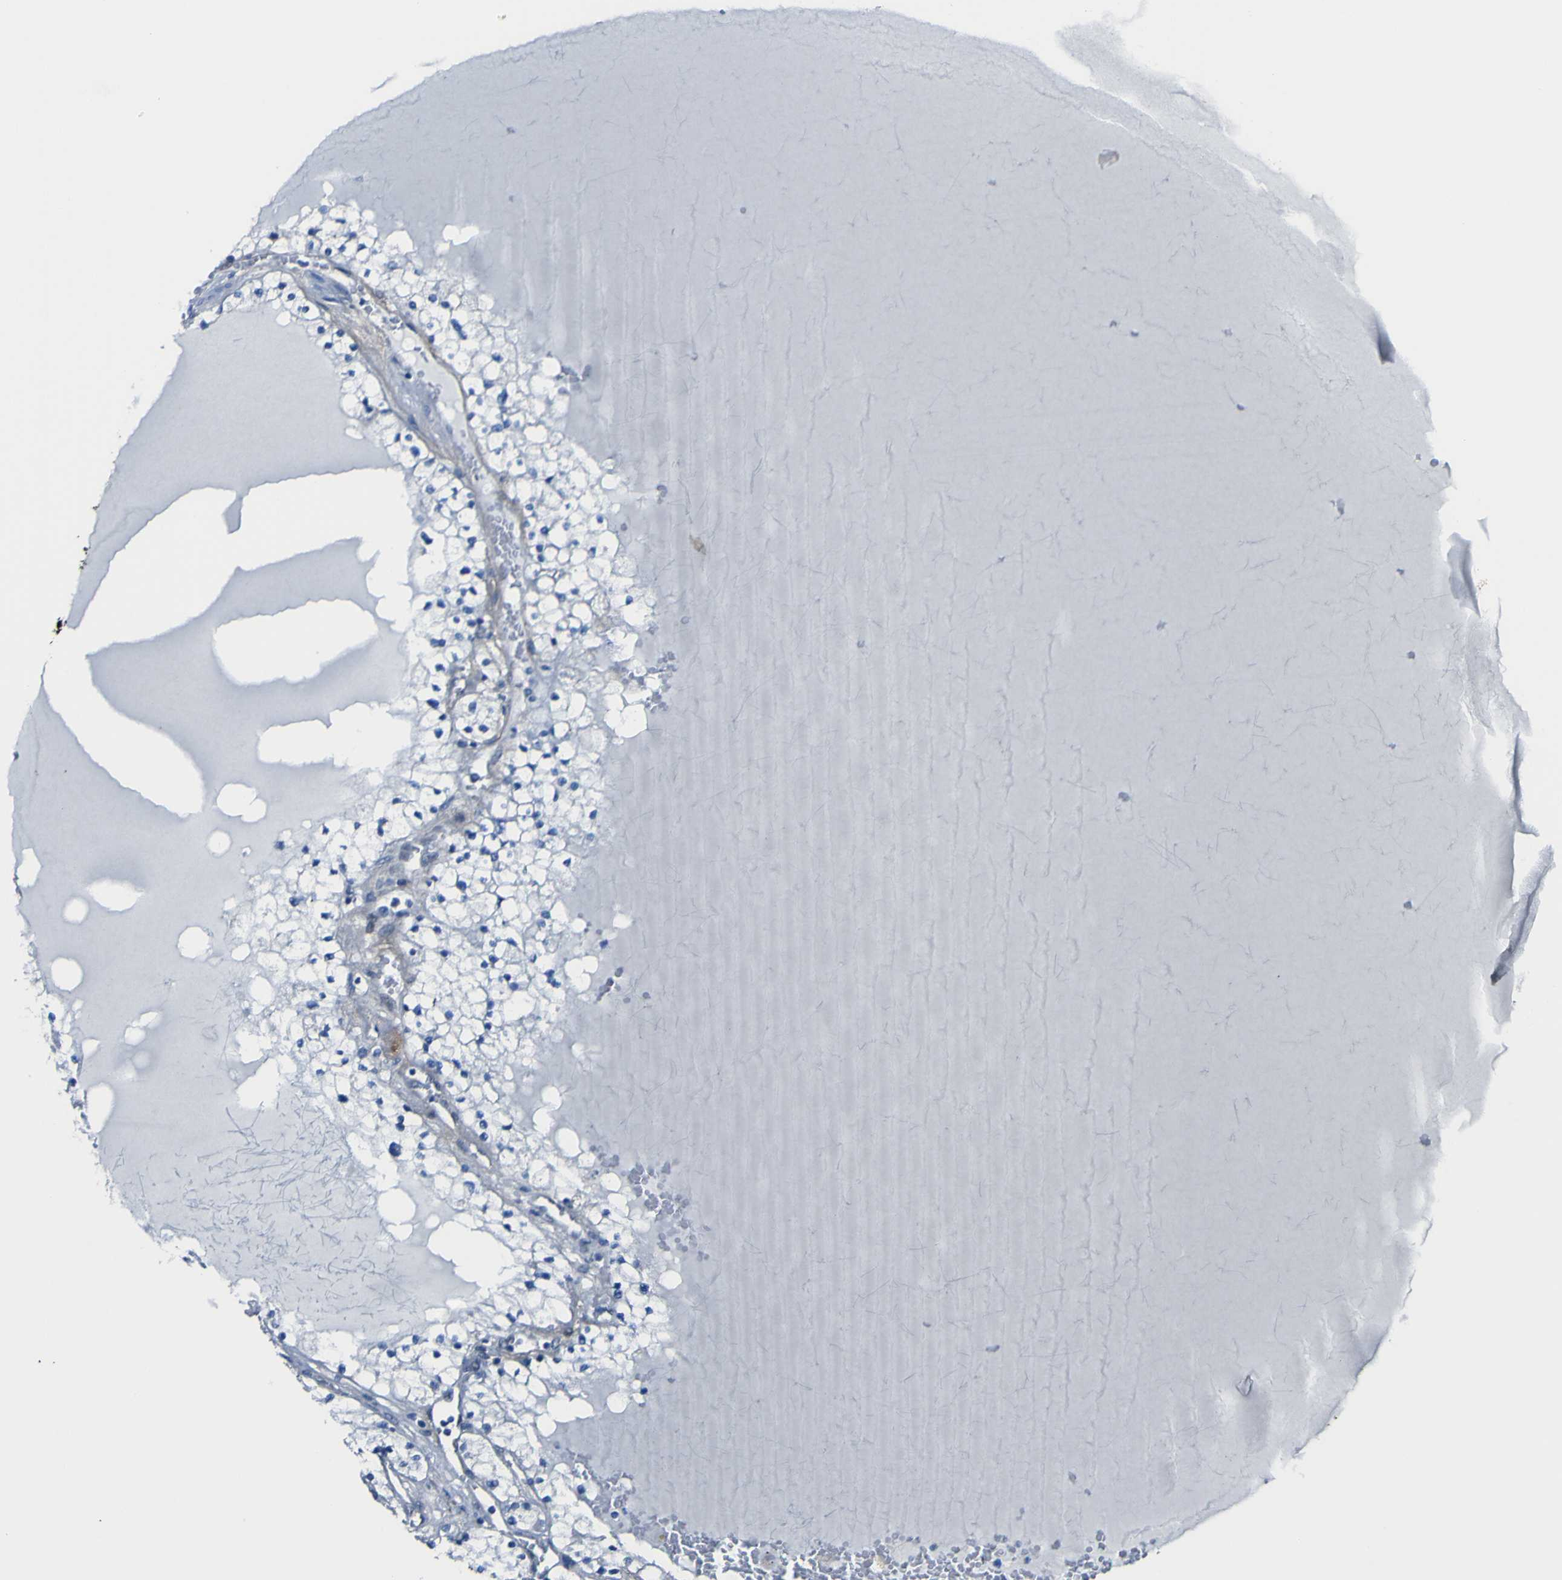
{"staining": {"intensity": "negative", "quantity": "none", "location": "none"}, "tissue": "renal cancer", "cell_type": "Tumor cells", "image_type": "cancer", "snomed": [{"axis": "morphology", "description": "Adenocarcinoma, NOS"}, {"axis": "topography", "description": "Kidney"}], "caption": "Tumor cells show no significant expression in renal adenocarcinoma. (Brightfield microscopy of DAB (3,3'-diaminobenzidine) immunohistochemistry (IHC) at high magnification).", "gene": "LRRN1", "patient": {"sex": "male", "age": 68}}